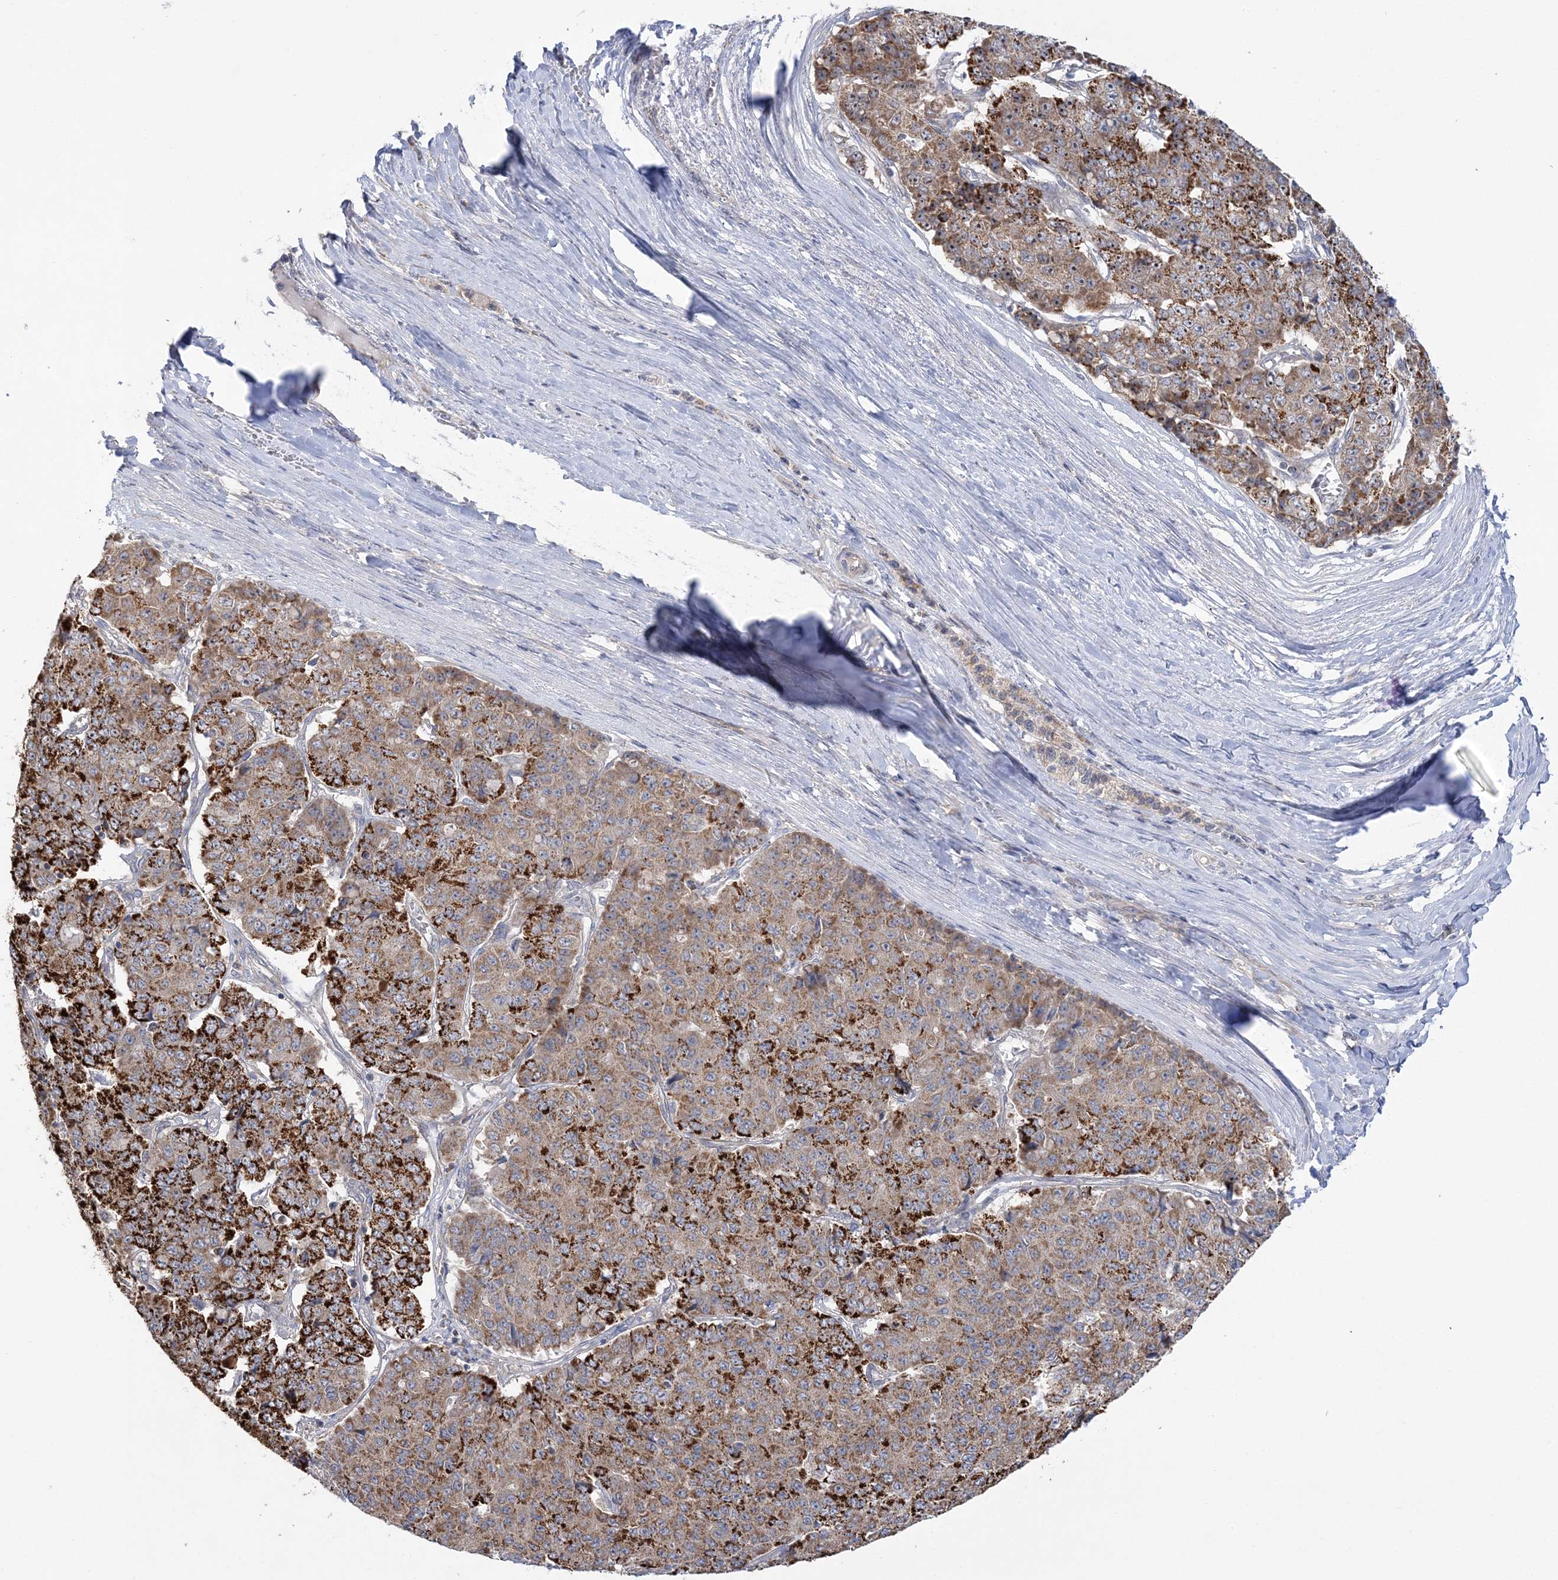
{"staining": {"intensity": "strong", "quantity": ">75%", "location": "cytoplasmic/membranous"}, "tissue": "pancreatic cancer", "cell_type": "Tumor cells", "image_type": "cancer", "snomed": [{"axis": "morphology", "description": "Adenocarcinoma, NOS"}, {"axis": "topography", "description": "Pancreas"}], "caption": "Immunohistochemical staining of pancreatic cancer demonstrates high levels of strong cytoplasmic/membranous protein expression in approximately >75% of tumor cells. (Brightfield microscopy of DAB IHC at high magnification).", "gene": "MMADHC", "patient": {"sex": "male", "age": 50}}